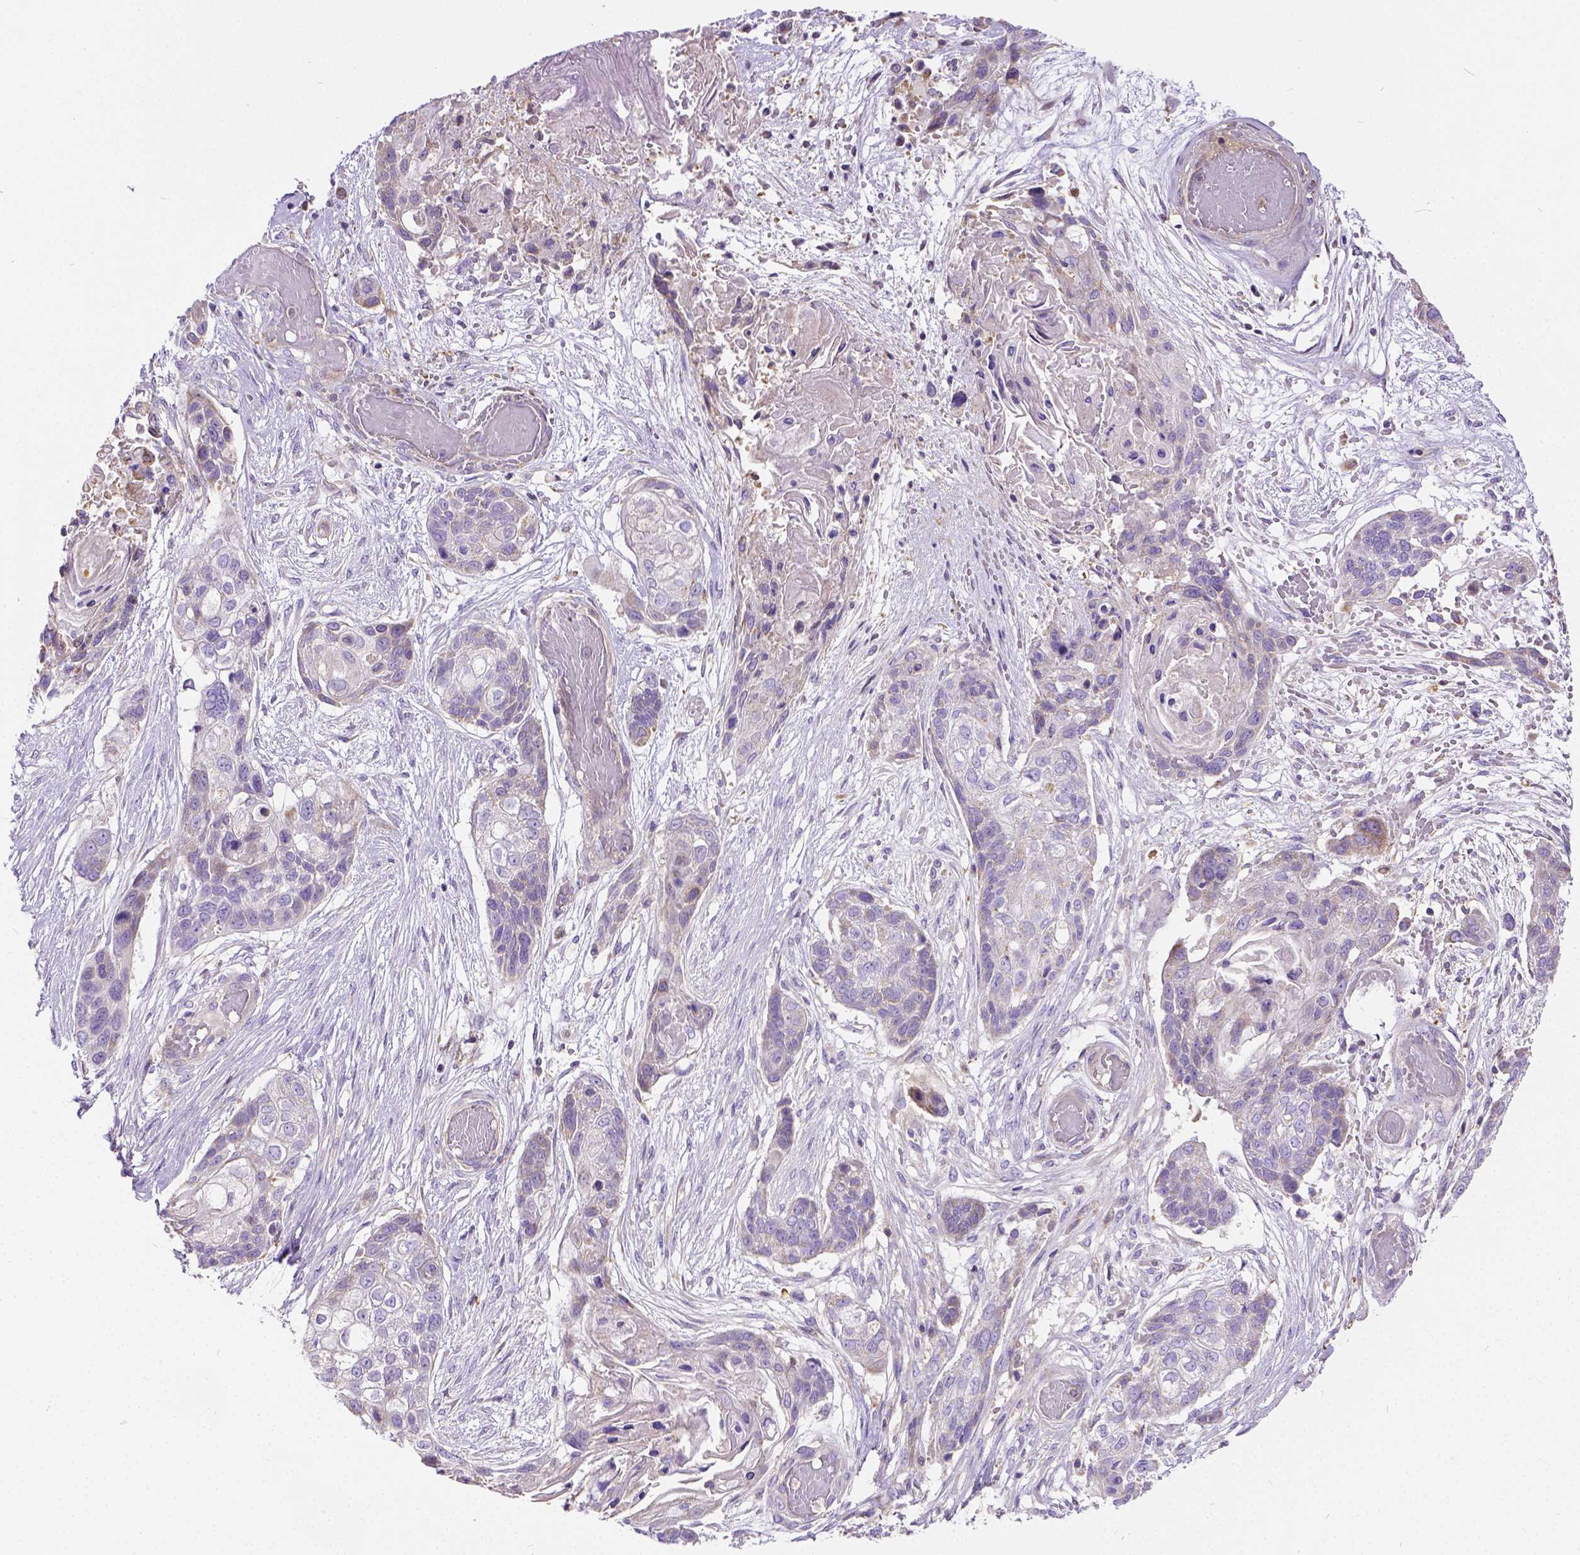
{"staining": {"intensity": "negative", "quantity": "none", "location": "none"}, "tissue": "lung cancer", "cell_type": "Tumor cells", "image_type": "cancer", "snomed": [{"axis": "morphology", "description": "Squamous cell carcinoma, NOS"}, {"axis": "topography", "description": "Lung"}], "caption": "DAB immunohistochemical staining of lung cancer shows no significant expression in tumor cells.", "gene": "CADM4", "patient": {"sex": "male", "age": 69}}